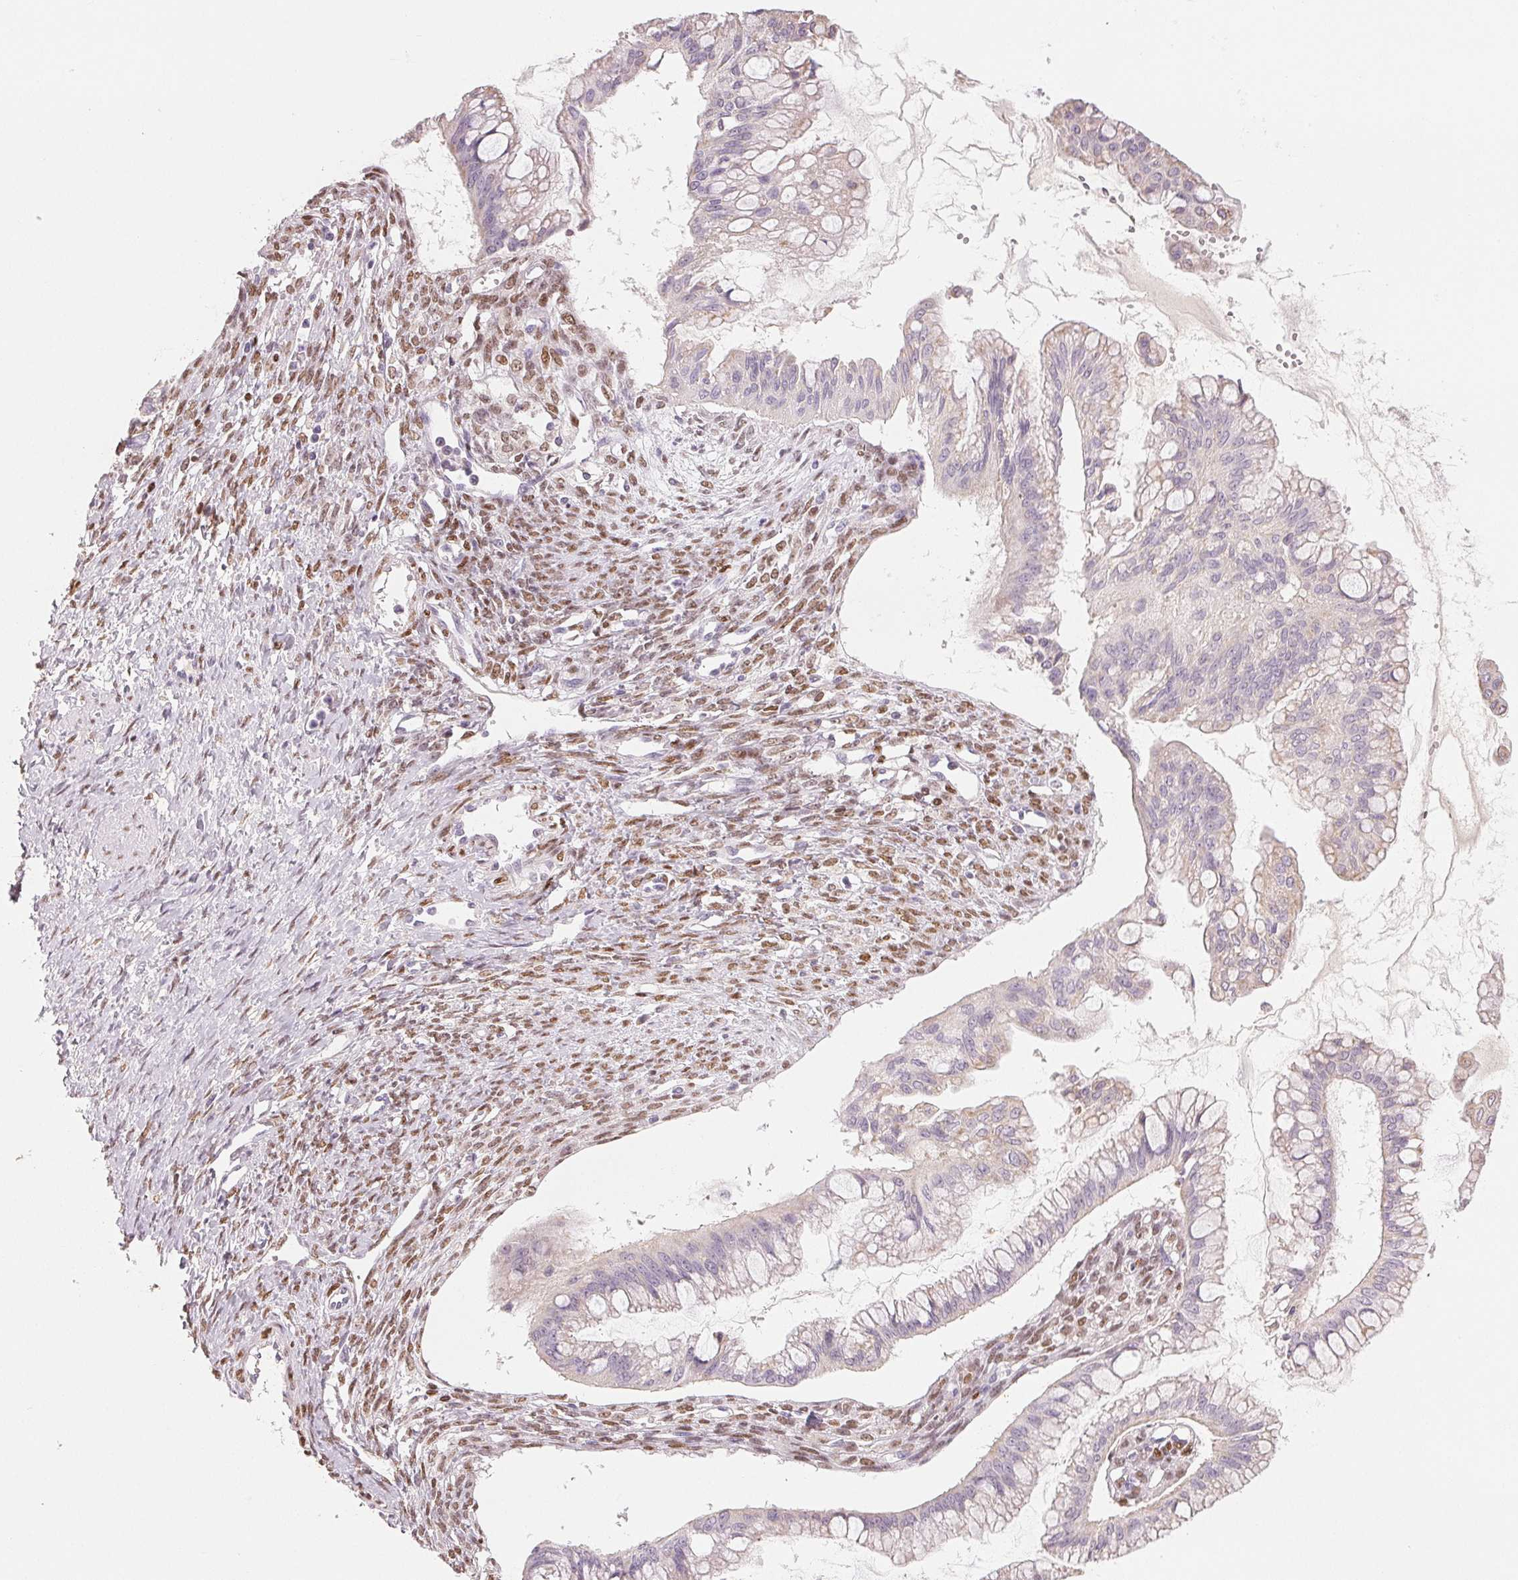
{"staining": {"intensity": "negative", "quantity": "none", "location": "none"}, "tissue": "ovarian cancer", "cell_type": "Tumor cells", "image_type": "cancer", "snomed": [{"axis": "morphology", "description": "Cystadenocarcinoma, mucinous, NOS"}, {"axis": "topography", "description": "Ovary"}], "caption": "There is no significant positivity in tumor cells of ovarian cancer (mucinous cystadenocarcinoma).", "gene": "SMARCD3", "patient": {"sex": "female", "age": 73}}